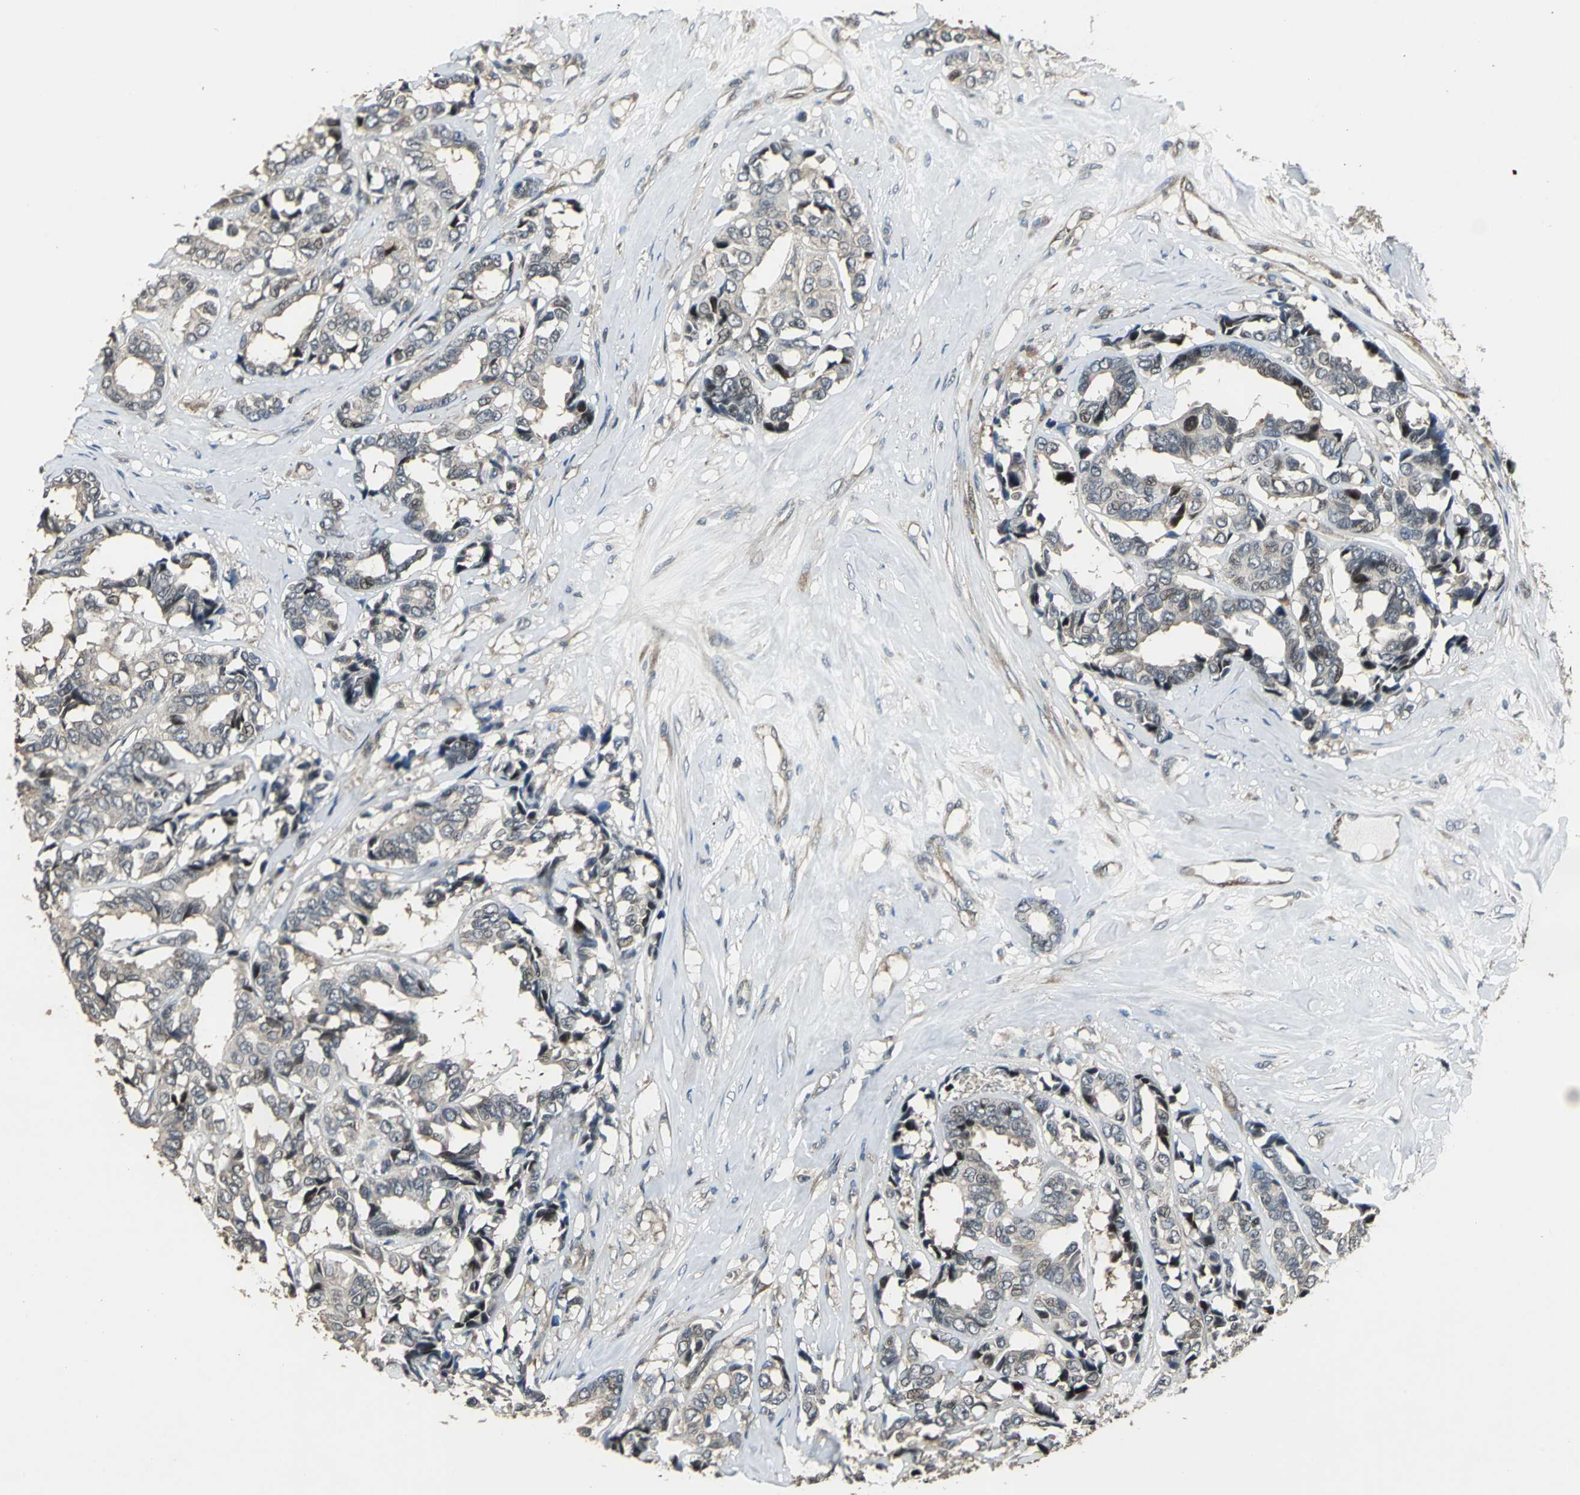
{"staining": {"intensity": "weak", "quantity": "25%-75%", "location": "cytoplasmic/membranous"}, "tissue": "breast cancer", "cell_type": "Tumor cells", "image_type": "cancer", "snomed": [{"axis": "morphology", "description": "Duct carcinoma"}, {"axis": "topography", "description": "Breast"}], "caption": "Breast intraductal carcinoma was stained to show a protein in brown. There is low levels of weak cytoplasmic/membranous expression in approximately 25%-75% of tumor cells.", "gene": "PFDN1", "patient": {"sex": "female", "age": 87}}